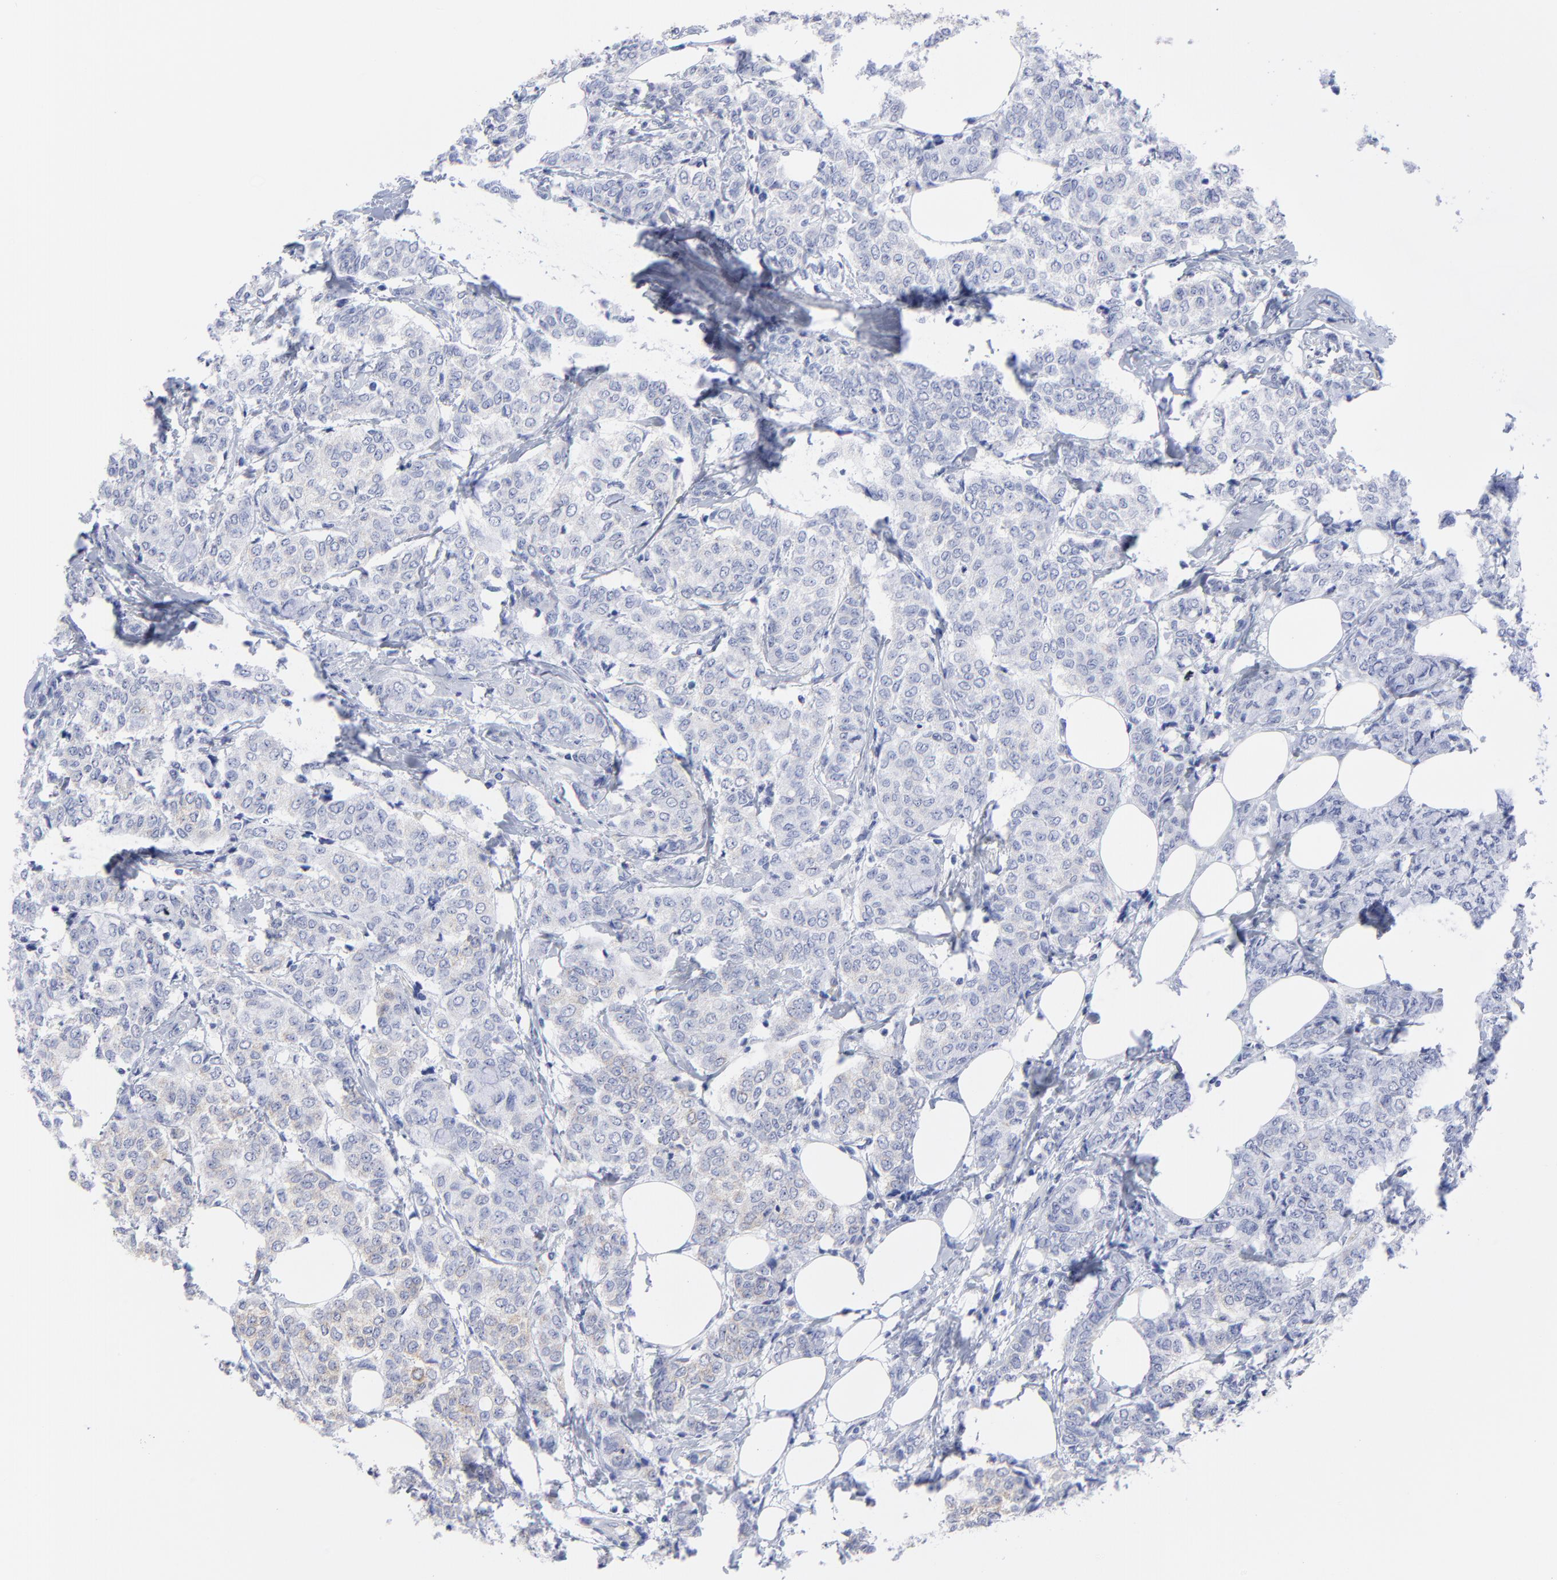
{"staining": {"intensity": "weak", "quantity": "<25%", "location": "cytoplasmic/membranous"}, "tissue": "breast cancer", "cell_type": "Tumor cells", "image_type": "cancer", "snomed": [{"axis": "morphology", "description": "Lobular carcinoma"}, {"axis": "topography", "description": "Breast"}], "caption": "Breast lobular carcinoma was stained to show a protein in brown. There is no significant expression in tumor cells.", "gene": "CNTN3", "patient": {"sex": "female", "age": 60}}